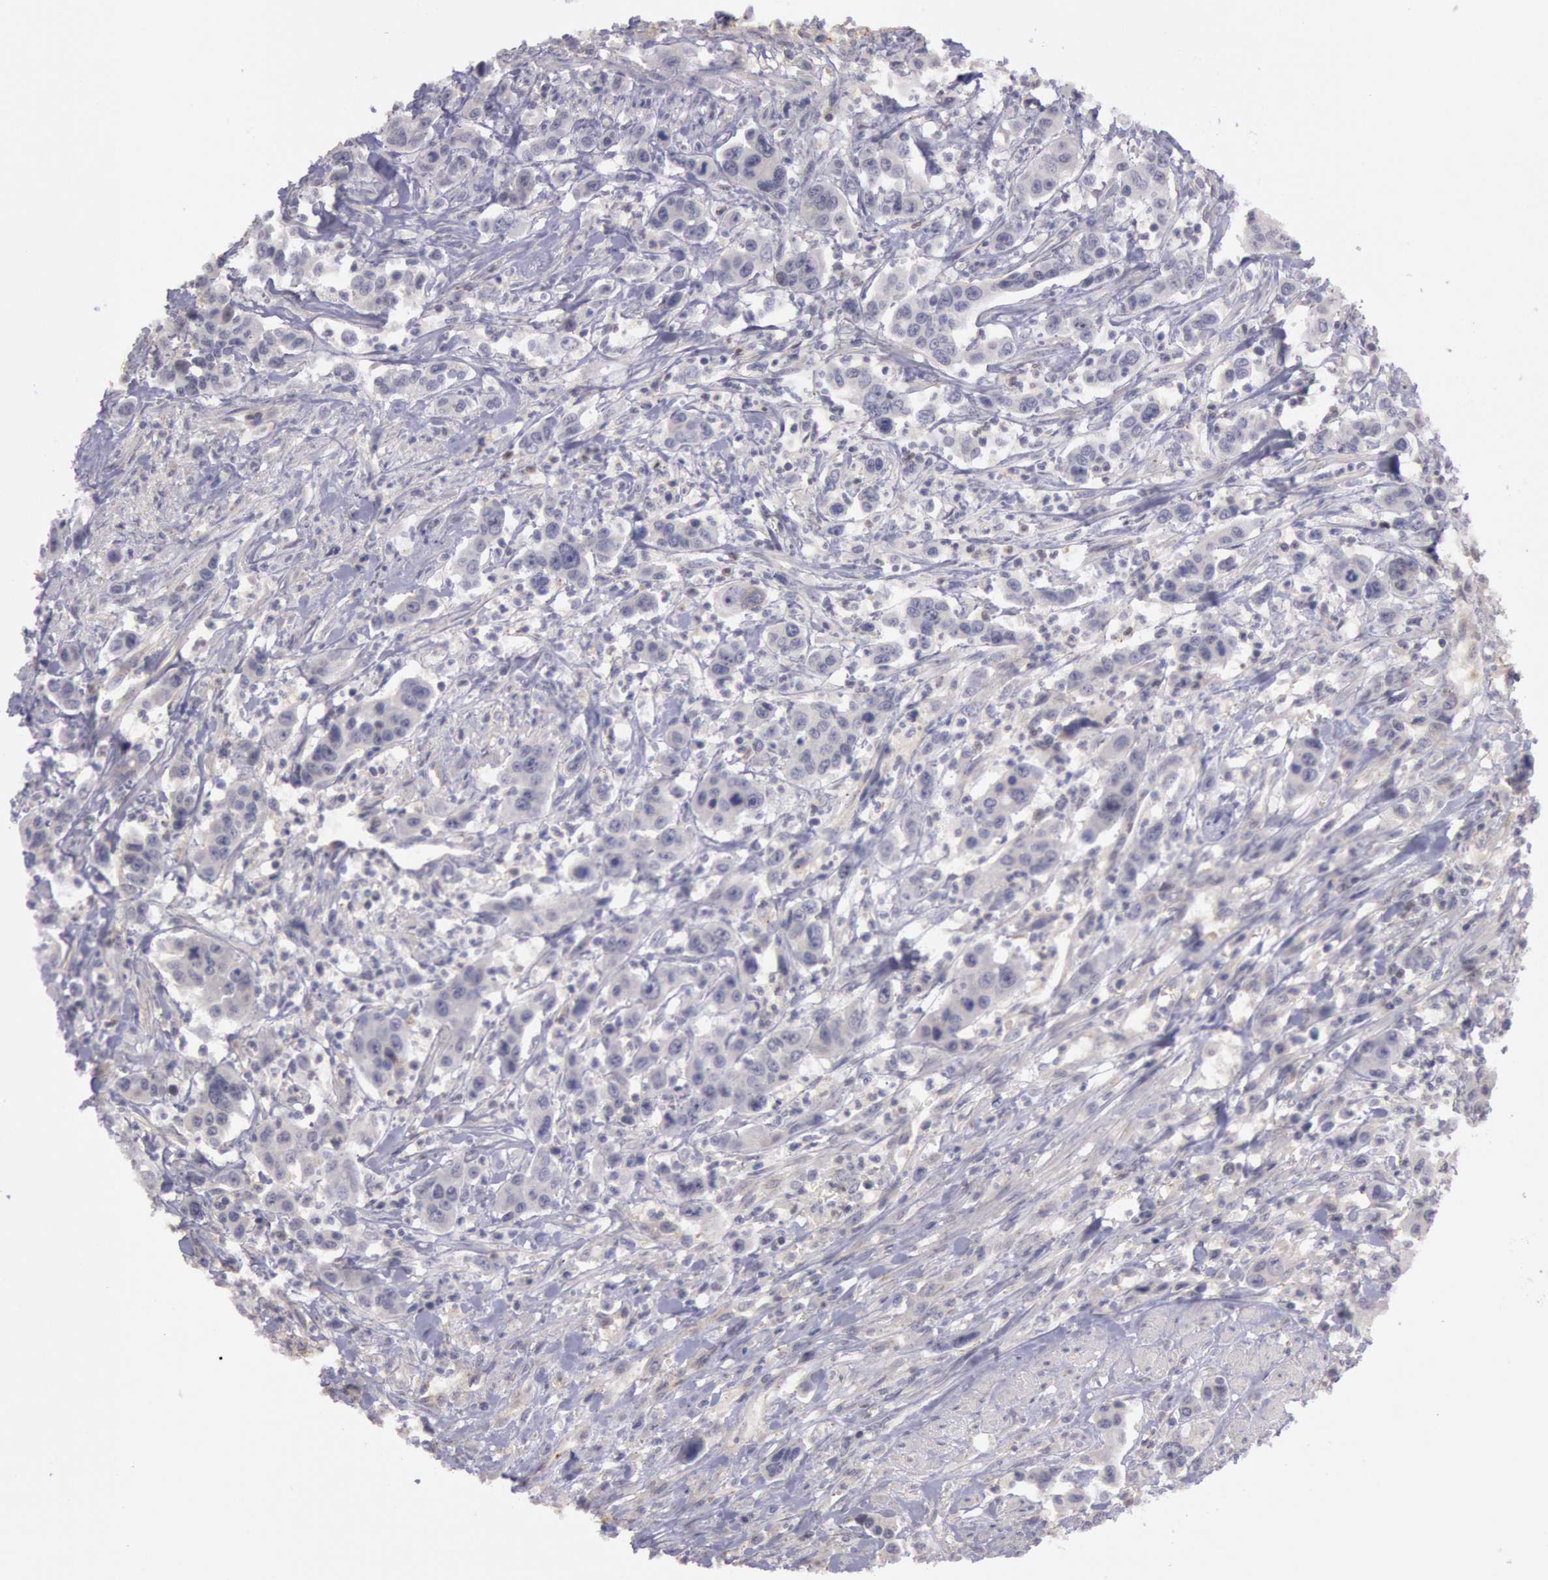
{"staining": {"intensity": "weak", "quantity": ">75%", "location": "cytoplasmic/membranous"}, "tissue": "urothelial cancer", "cell_type": "Tumor cells", "image_type": "cancer", "snomed": [{"axis": "morphology", "description": "Urothelial carcinoma, High grade"}, {"axis": "topography", "description": "Urinary bladder"}], "caption": "Human urothelial cancer stained for a protein (brown) displays weak cytoplasmic/membranous positive staining in about >75% of tumor cells.", "gene": "TRIB2", "patient": {"sex": "male", "age": 86}}